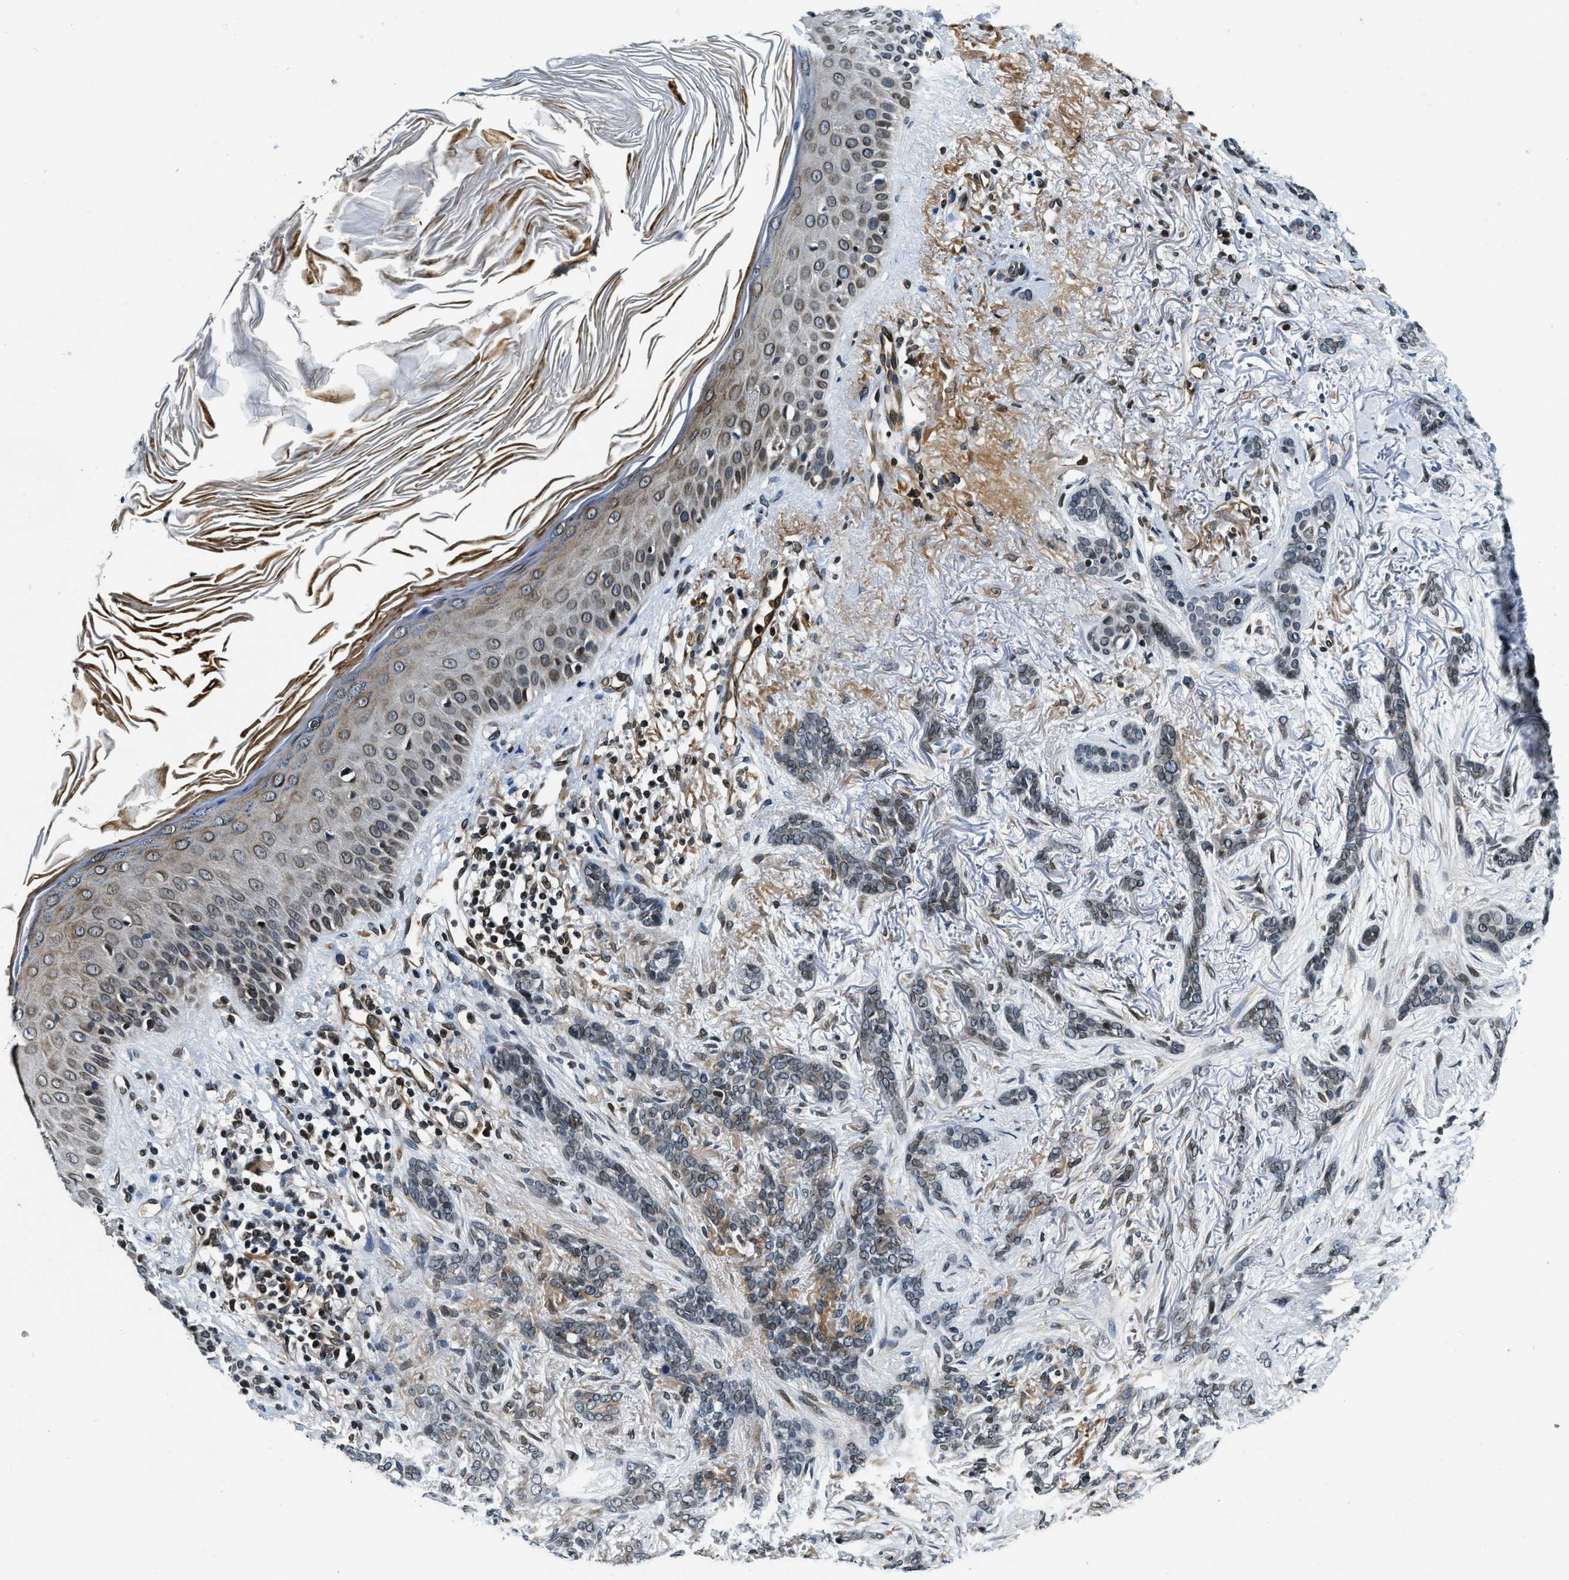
{"staining": {"intensity": "weak", "quantity": ">75%", "location": "nuclear"}, "tissue": "skin cancer", "cell_type": "Tumor cells", "image_type": "cancer", "snomed": [{"axis": "morphology", "description": "Basal cell carcinoma"}, {"axis": "morphology", "description": "Adnexal tumor, benign"}, {"axis": "topography", "description": "Skin"}], "caption": "Skin cancer was stained to show a protein in brown. There is low levels of weak nuclear staining in about >75% of tumor cells.", "gene": "ZC3HC1", "patient": {"sex": "female", "age": 42}}